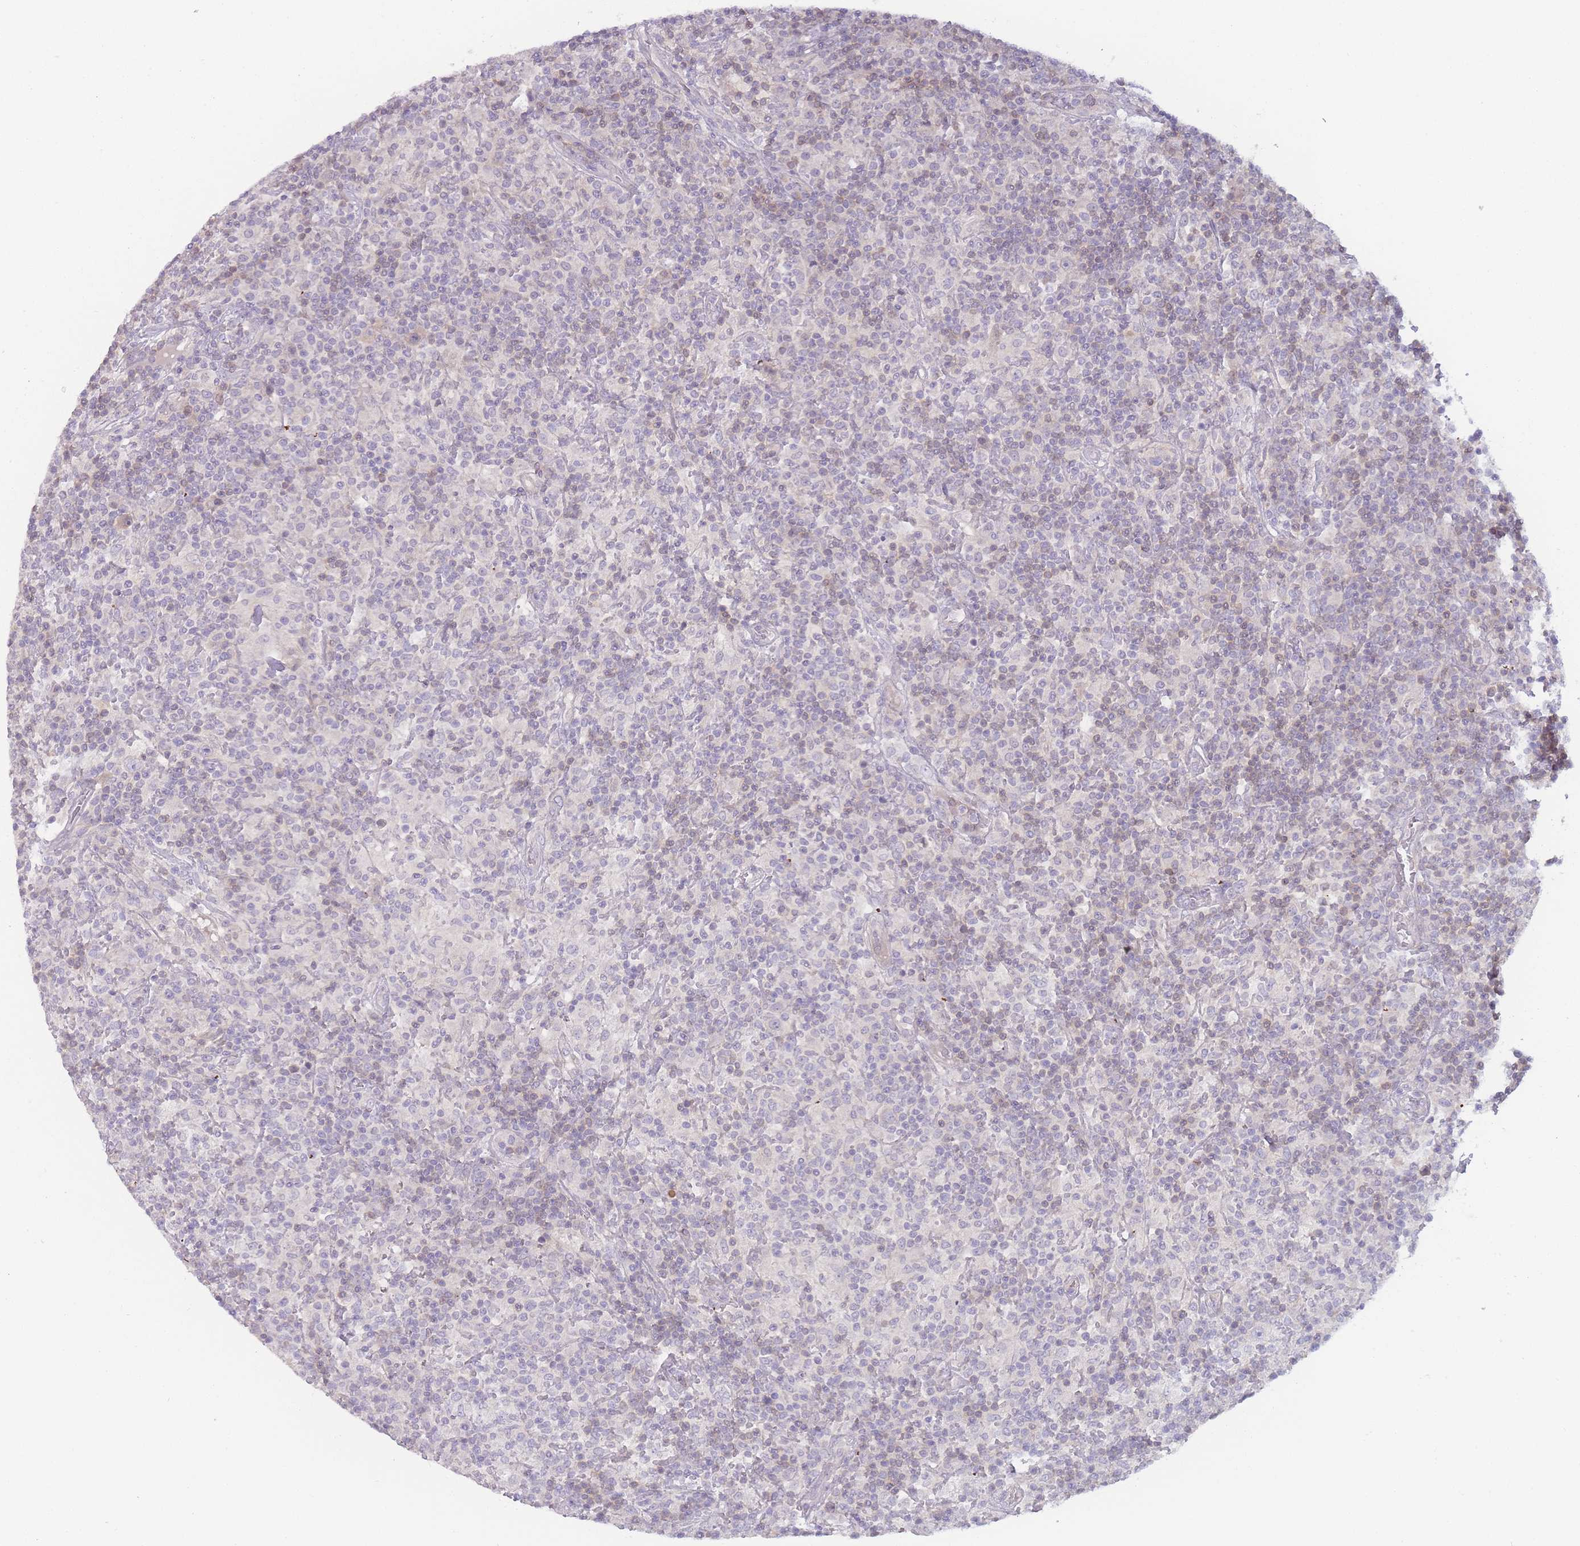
{"staining": {"intensity": "negative", "quantity": "none", "location": "none"}, "tissue": "lymphoma", "cell_type": "Tumor cells", "image_type": "cancer", "snomed": [{"axis": "morphology", "description": "Hodgkin's disease, NOS"}, {"axis": "topography", "description": "Lymph node"}], "caption": "The IHC image has no significant staining in tumor cells of lymphoma tissue.", "gene": "SPHKAP", "patient": {"sex": "male", "age": 70}}